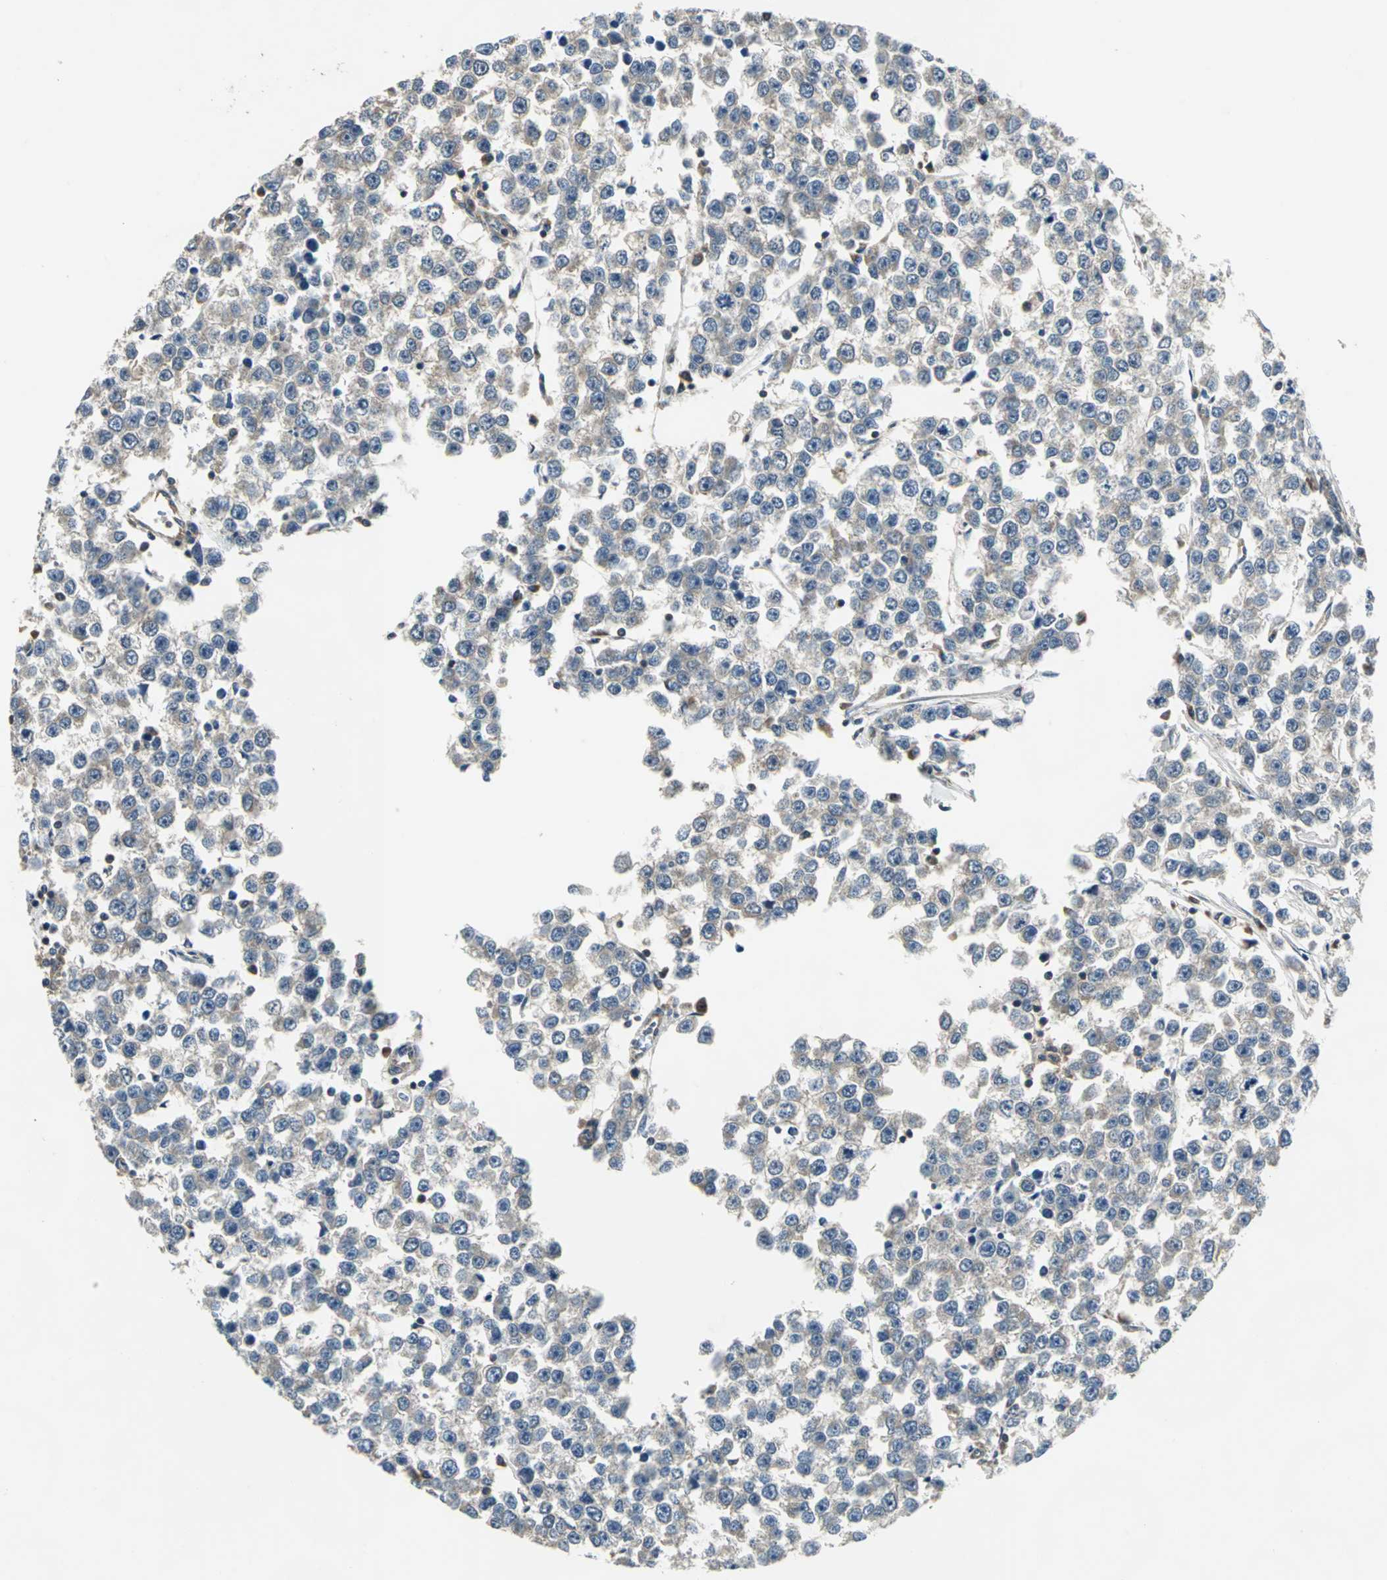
{"staining": {"intensity": "weak", "quantity": ">75%", "location": "cytoplasmic/membranous"}, "tissue": "testis cancer", "cell_type": "Tumor cells", "image_type": "cancer", "snomed": [{"axis": "morphology", "description": "Seminoma, NOS"}, {"axis": "morphology", "description": "Carcinoma, Embryonal, NOS"}, {"axis": "topography", "description": "Testis"}], "caption": "Immunohistochemistry histopathology image of seminoma (testis) stained for a protein (brown), which reveals low levels of weak cytoplasmic/membranous expression in approximately >75% of tumor cells.", "gene": "IRF3", "patient": {"sex": "male", "age": 52}}